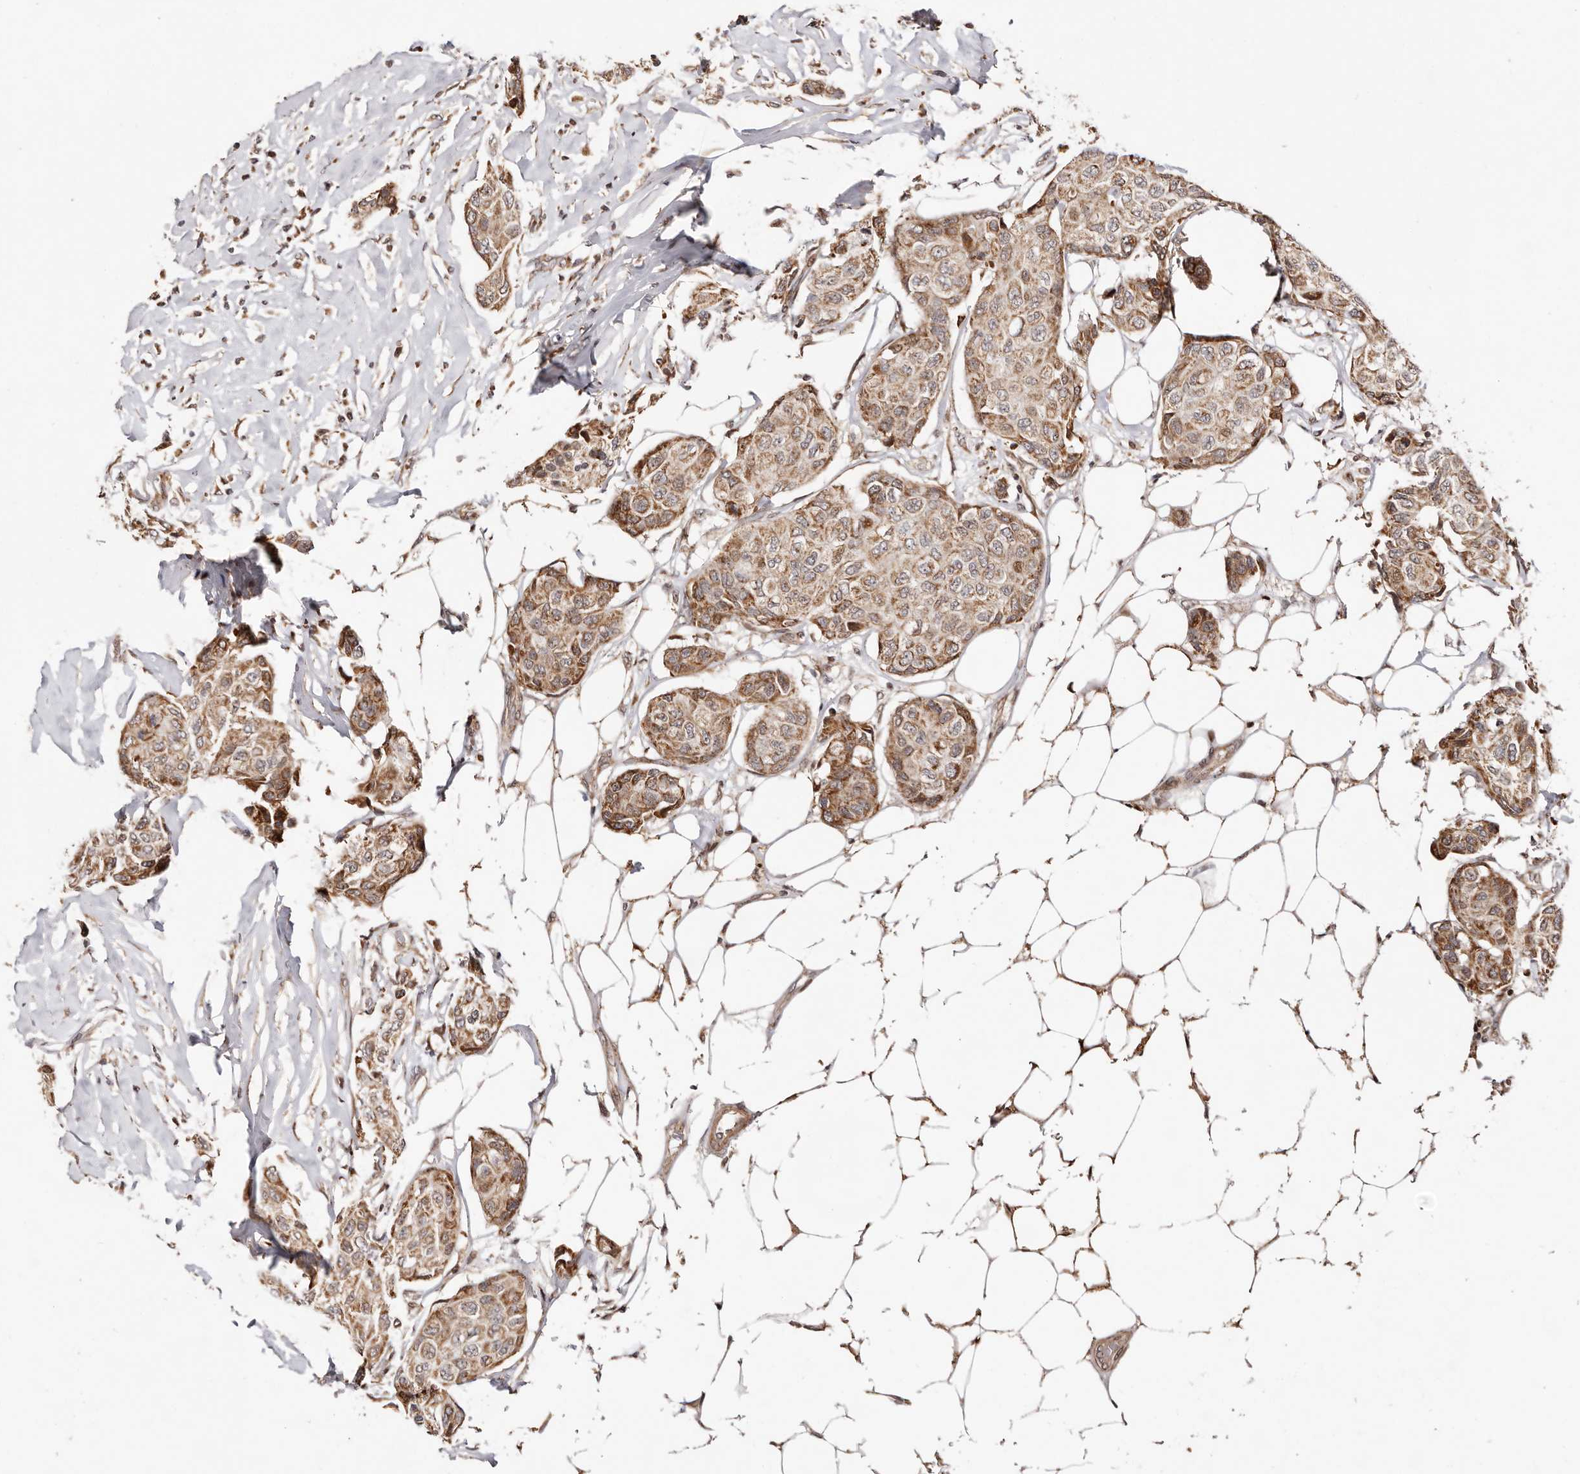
{"staining": {"intensity": "moderate", "quantity": ">75%", "location": "cytoplasmic/membranous"}, "tissue": "breast cancer", "cell_type": "Tumor cells", "image_type": "cancer", "snomed": [{"axis": "morphology", "description": "Duct carcinoma"}, {"axis": "topography", "description": "Breast"}], "caption": "Immunohistochemistry (DAB) staining of breast cancer (invasive ductal carcinoma) exhibits moderate cytoplasmic/membranous protein expression in about >75% of tumor cells. (DAB (3,3'-diaminobenzidine) = brown stain, brightfield microscopy at high magnification).", "gene": "HIVEP3", "patient": {"sex": "female", "age": 80}}